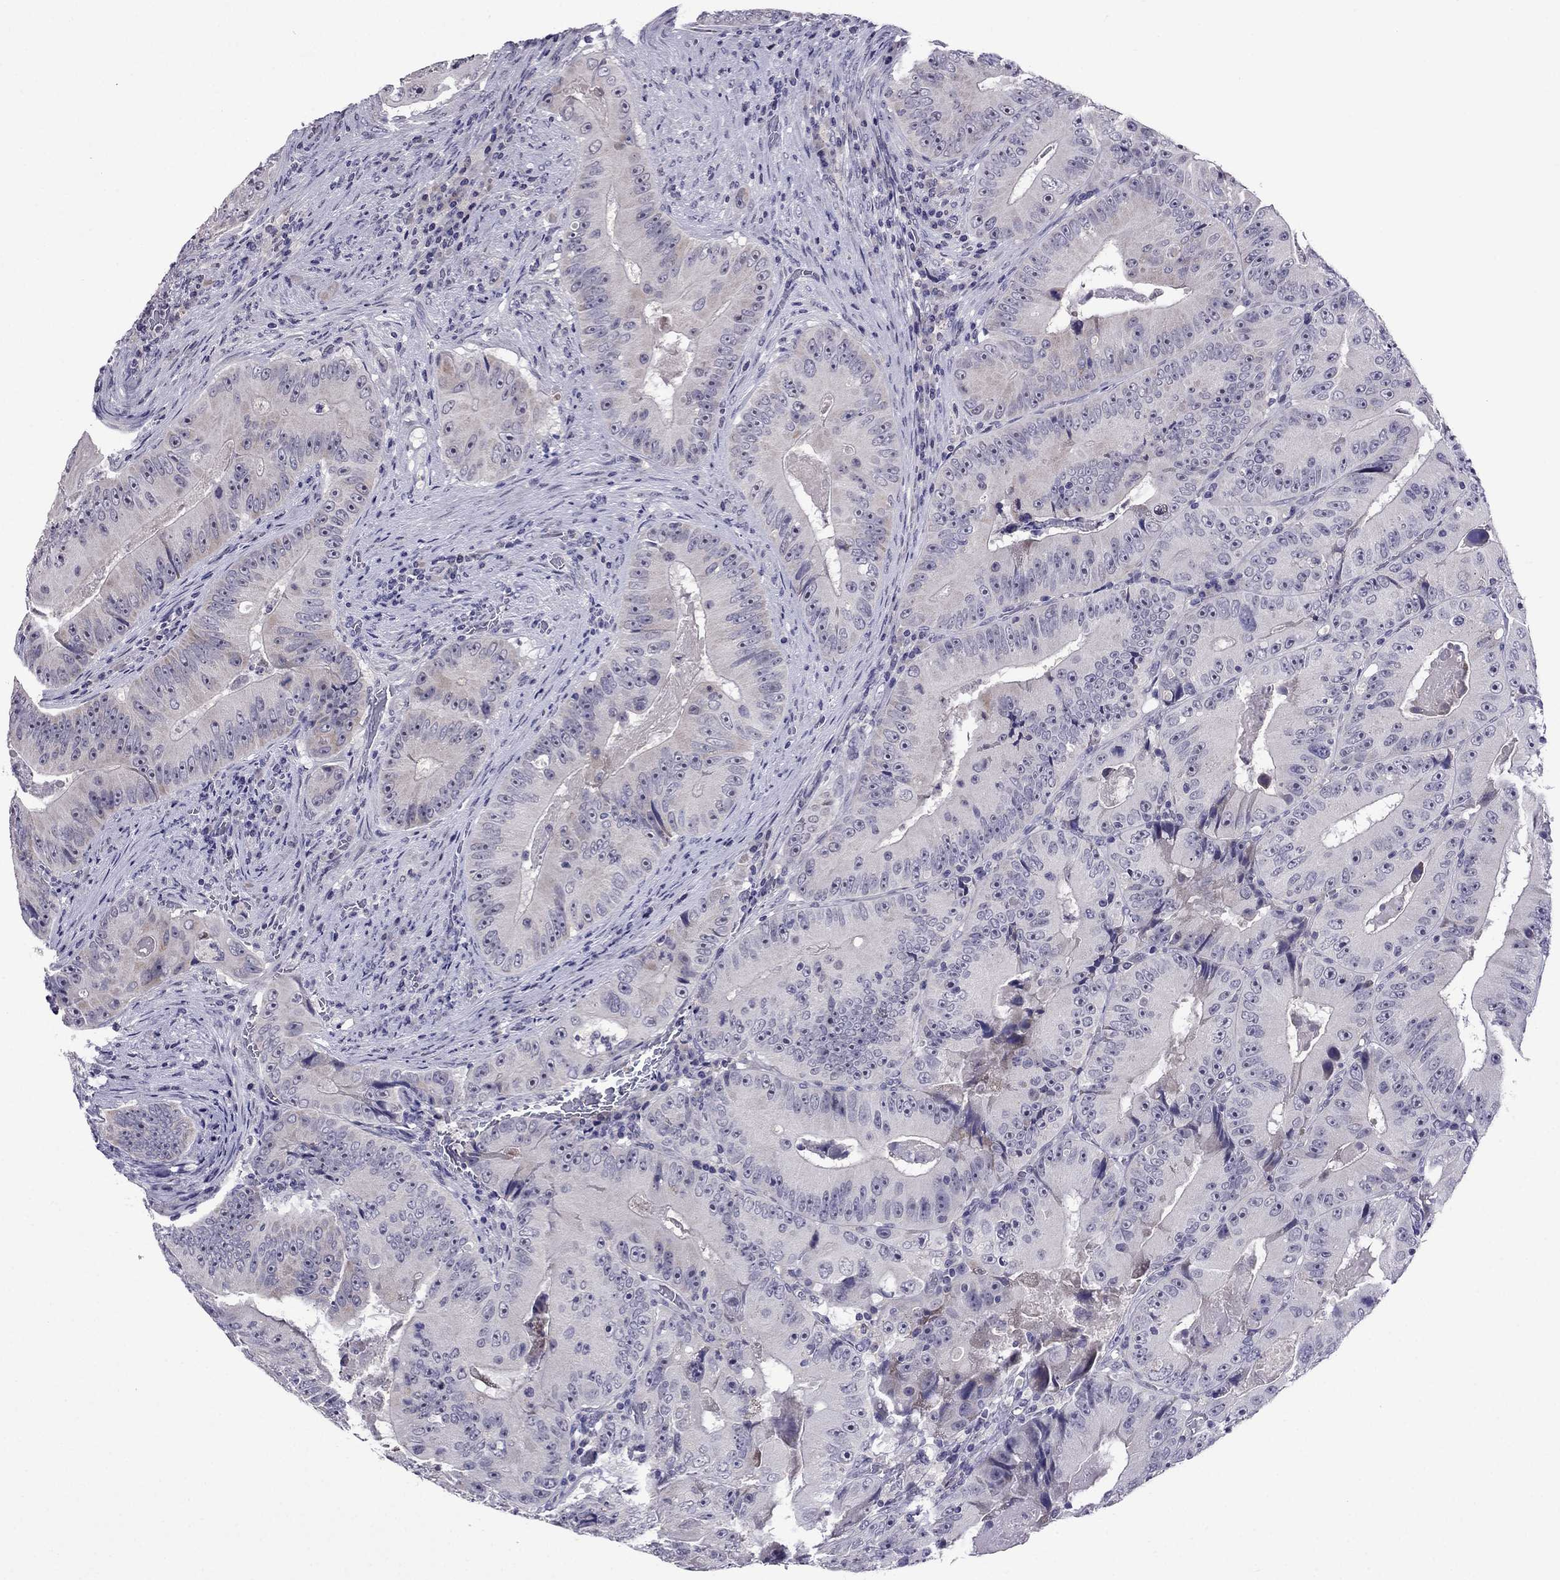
{"staining": {"intensity": "negative", "quantity": "none", "location": "none"}, "tissue": "colorectal cancer", "cell_type": "Tumor cells", "image_type": "cancer", "snomed": [{"axis": "morphology", "description": "Adenocarcinoma, NOS"}, {"axis": "topography", "description": "Colon"}], "caption": "High power microscopy micrograph of an IHC histopathology image of adenocarcinoma (colorectal), revealing no significant expression in tumor cells. Brightfield microscopy of IHC stained with DAB (brown) and hematoxylin (blue), captured at high magnification.", "gene": "SPTBN4", "patient": {"sex": "female", "age": 86}}